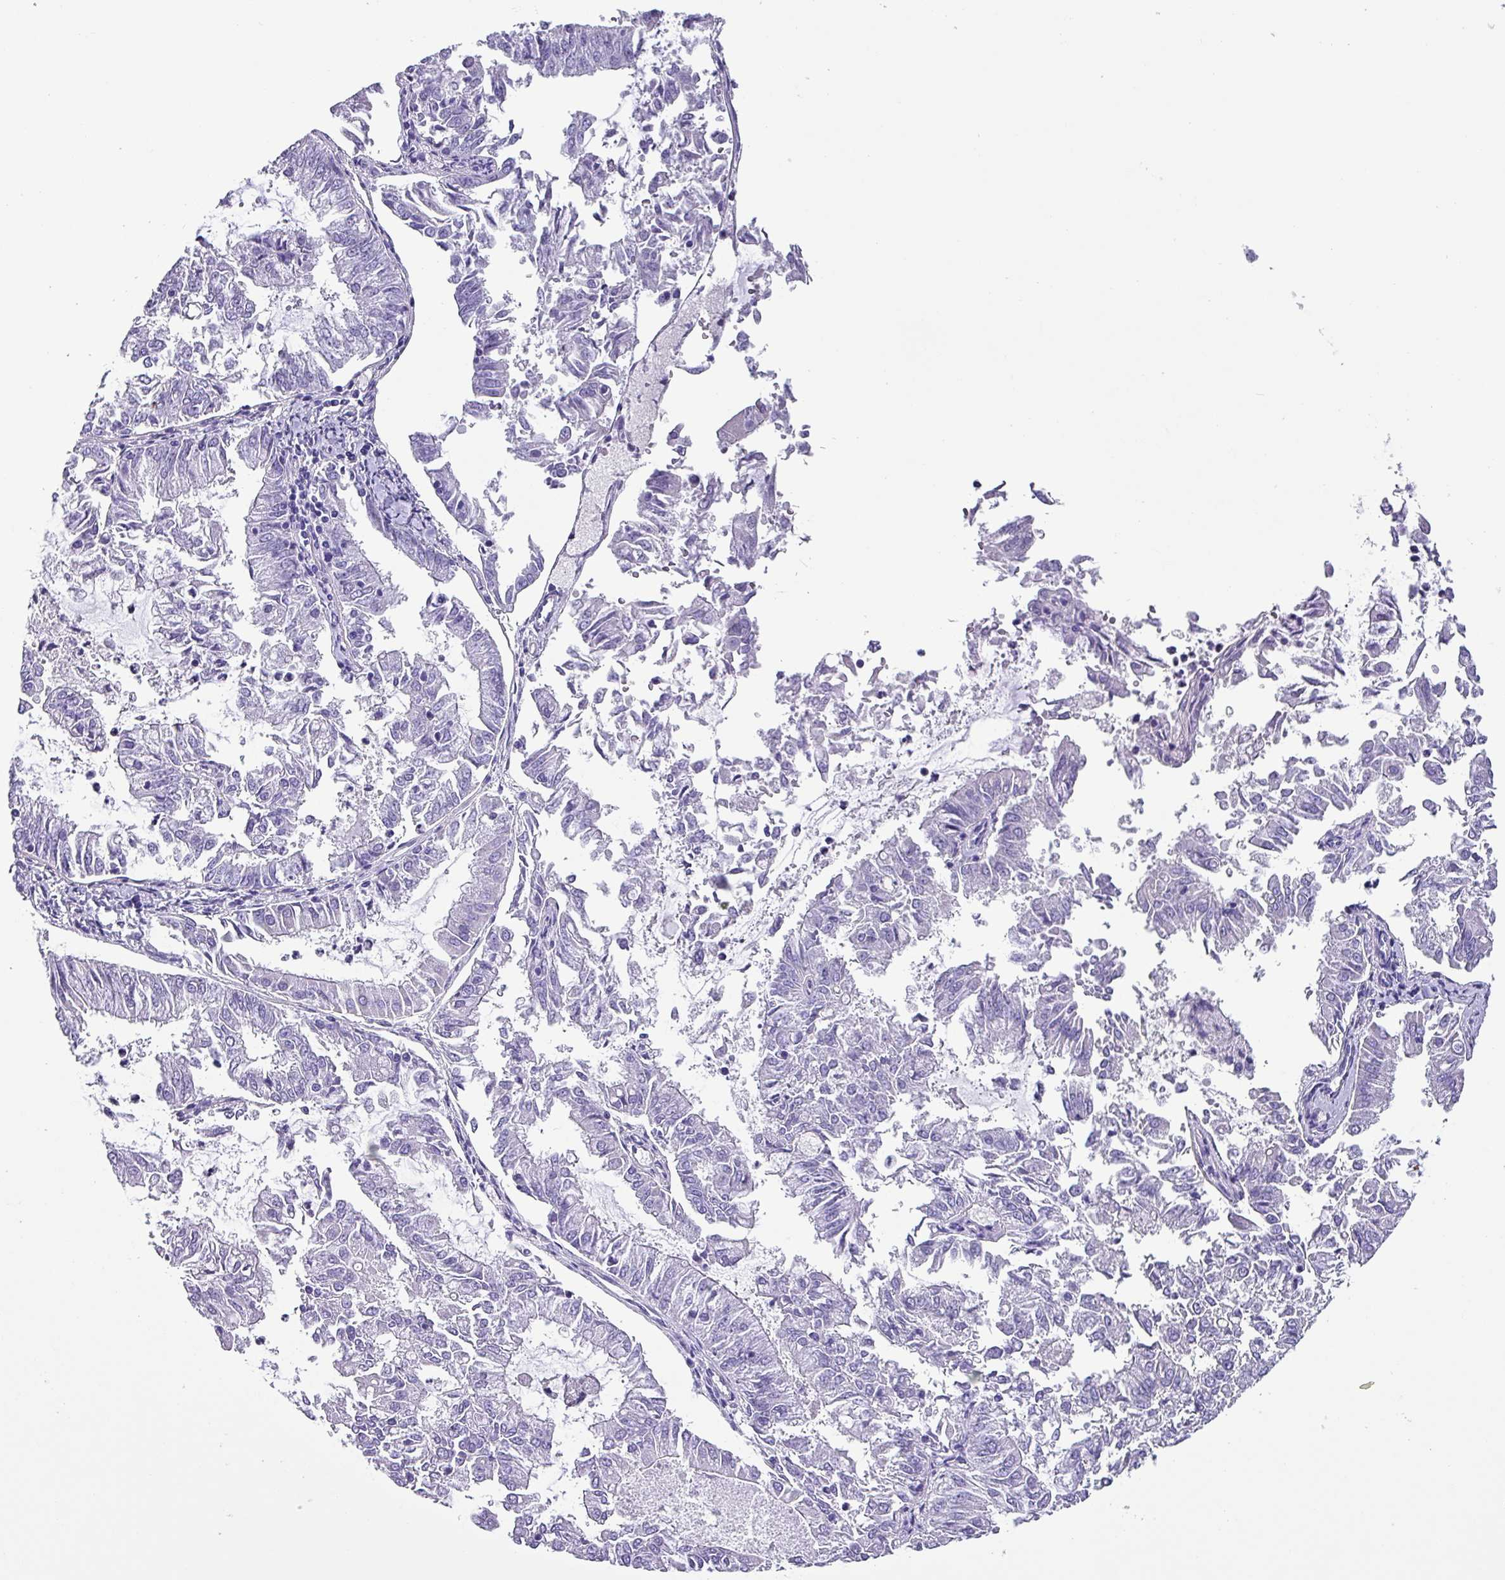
{"staining": {"intensity": "negative", "quantity": "none", "location": "none"}, "tissue": "endometrial cancer", "cell_type": "Tumor cells", "image_type": "cancer", "snomed": [{"axis": "morphology", "description": "Adenocarcinoma, NOS"}, {"axis": "topography", "description": "Endometrium"}], "caption": "Immunohistochemistry image of neoplastic tissue: human adenocarcinoma (endometrial) stained with DAB (3,3'-diaminobenzidine) reveals no significant protein expression in tumor cells.", "gene": "KRT6C", "patient": {"sex": "female", "age": 57}}